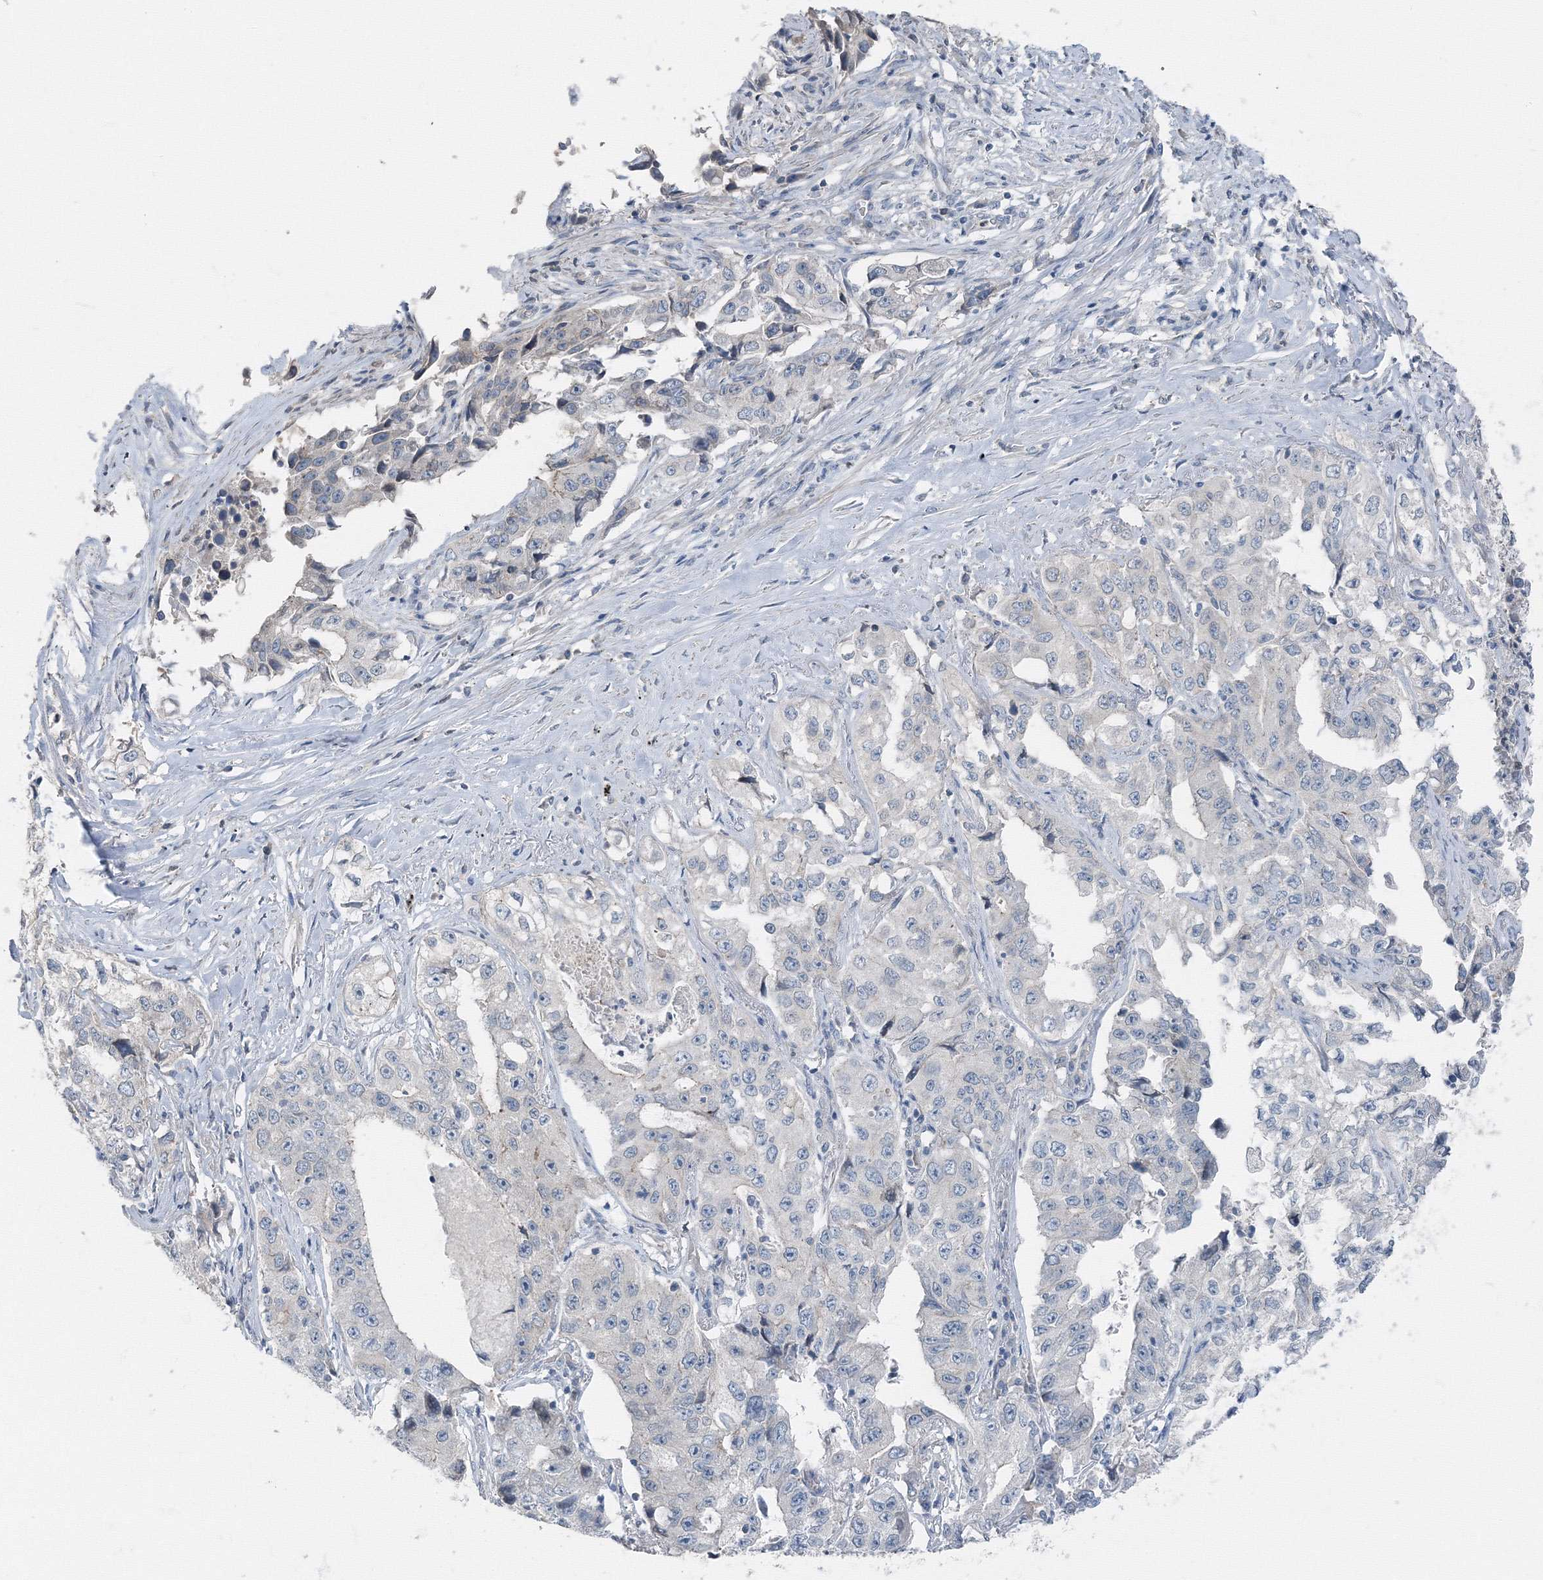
{"staining": {"intensity": "negative", "quantity": "none", "location": "none"}, "tissue": "lung cancer", "cell_type": "Tumor cells", "image_type": "cancer", "snomed": [{"axis": "morphology", "description": "Adenocarcinoma, NOS"}, {"axis": "topography", "description": "Lung"}], "caption": "High power microscopy histopathology image of an immunohistochemistry (IHC) image of adenocarcinoma (lung), revealing no significant positivity in tumor cells. Nuclei are stained in blue.", "gene": "AASDH", "patient": {"sex": "female", "age": 51}}